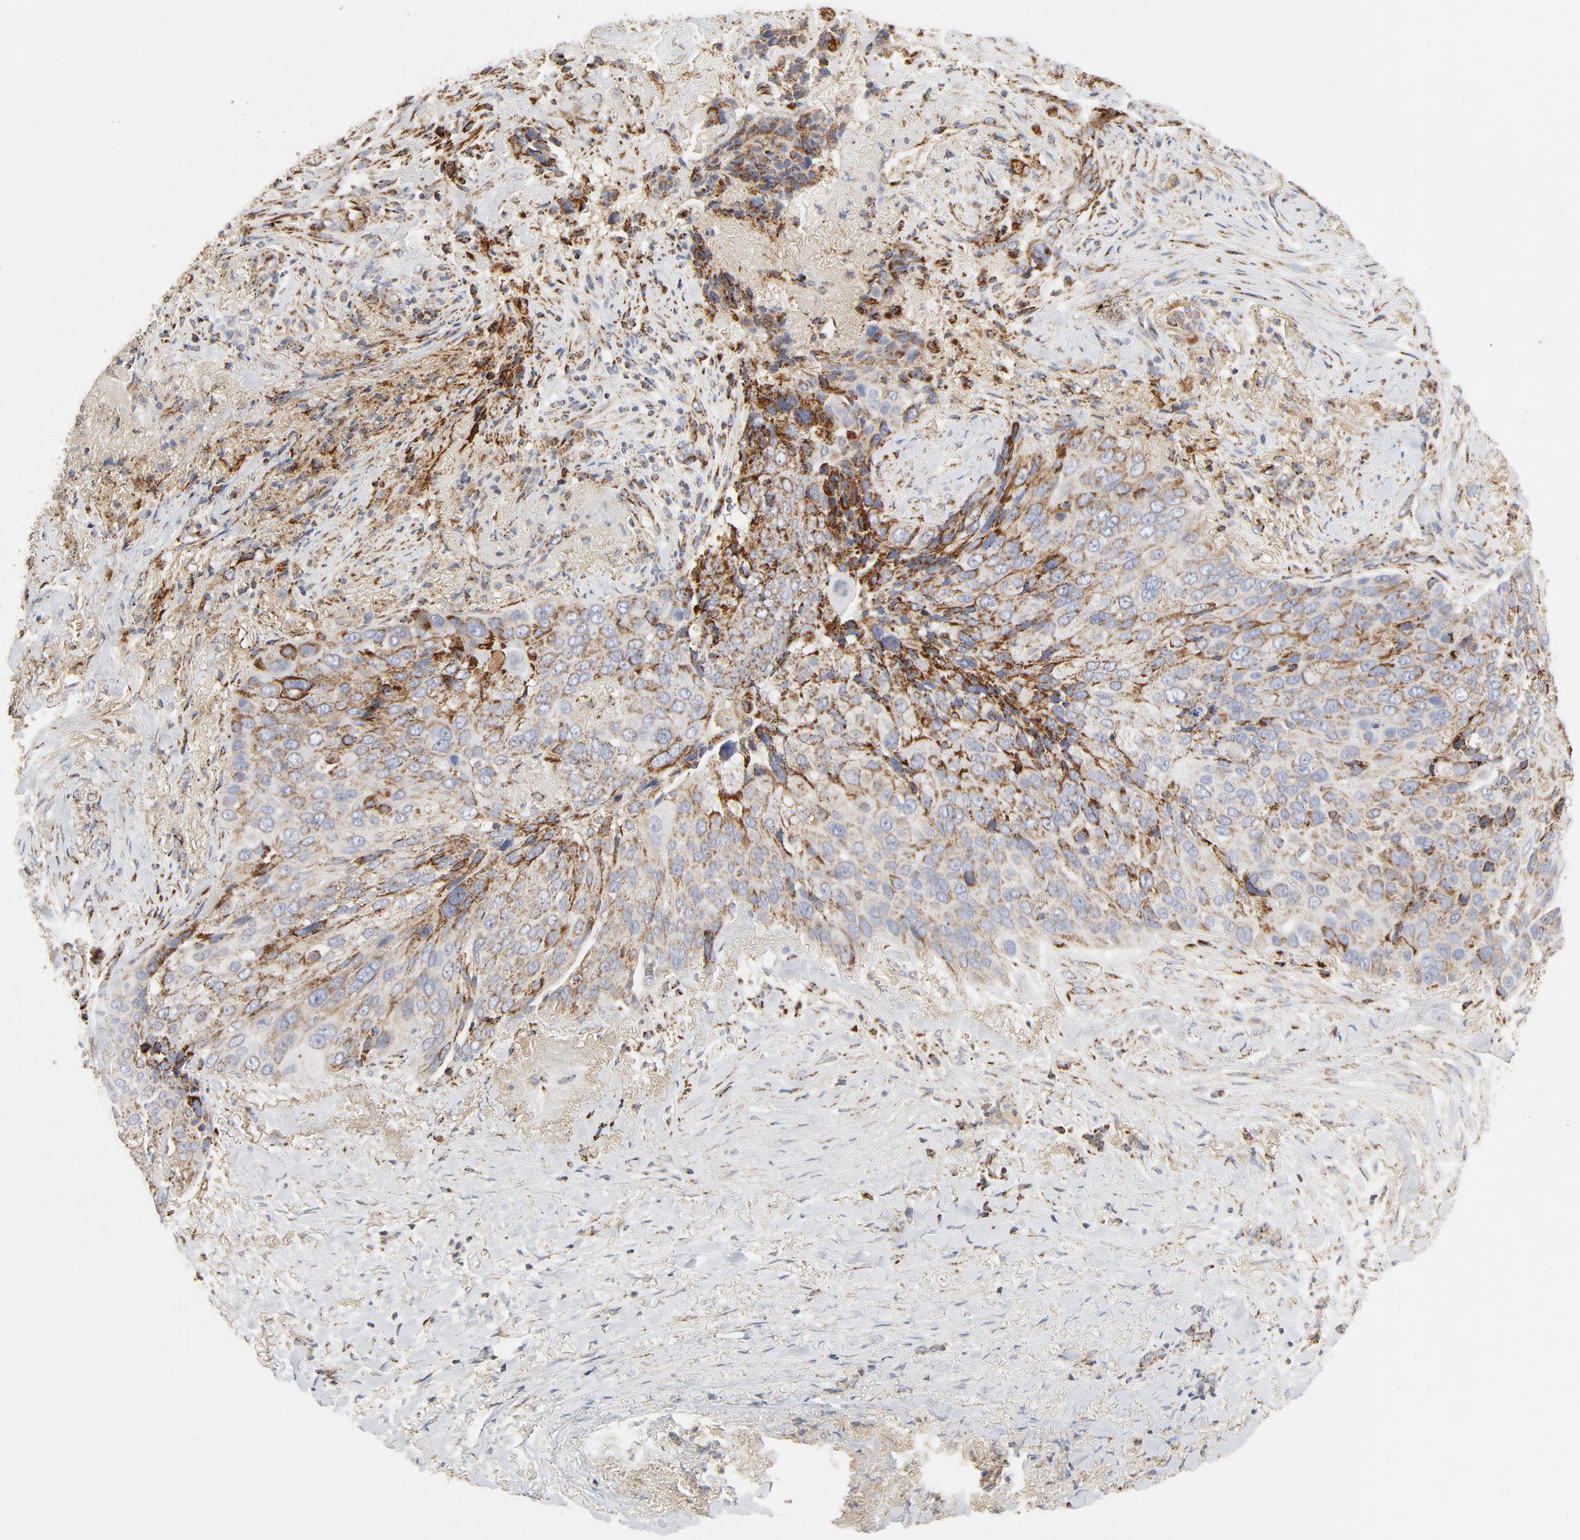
{"staining": {"intensity": "strong", "quantity": "25%-75%", "location": "cytoplasmic/membranous"}, "tissue": "lung cancer", "cell_type": "Tumor cells", "image_type": "cancer", "snomed": [{"axis": "morphology", "description": "Squamous cell carcinoma, NOS"}, {"axis": "topography", "description": "Lung"}], "caption": "Immunohistochemical staining of human lung cancer displays high levels of strong cytoplasmic/membranous protein staining in approximately 25%-75% of tumor cells. The staining is performed using DAB brown chromogen to label protein expression. The nuclei are counter-stained blue using hematoxylin.", "gene": "PCNX4", "patient": {"sex": "male", "age": 54}}